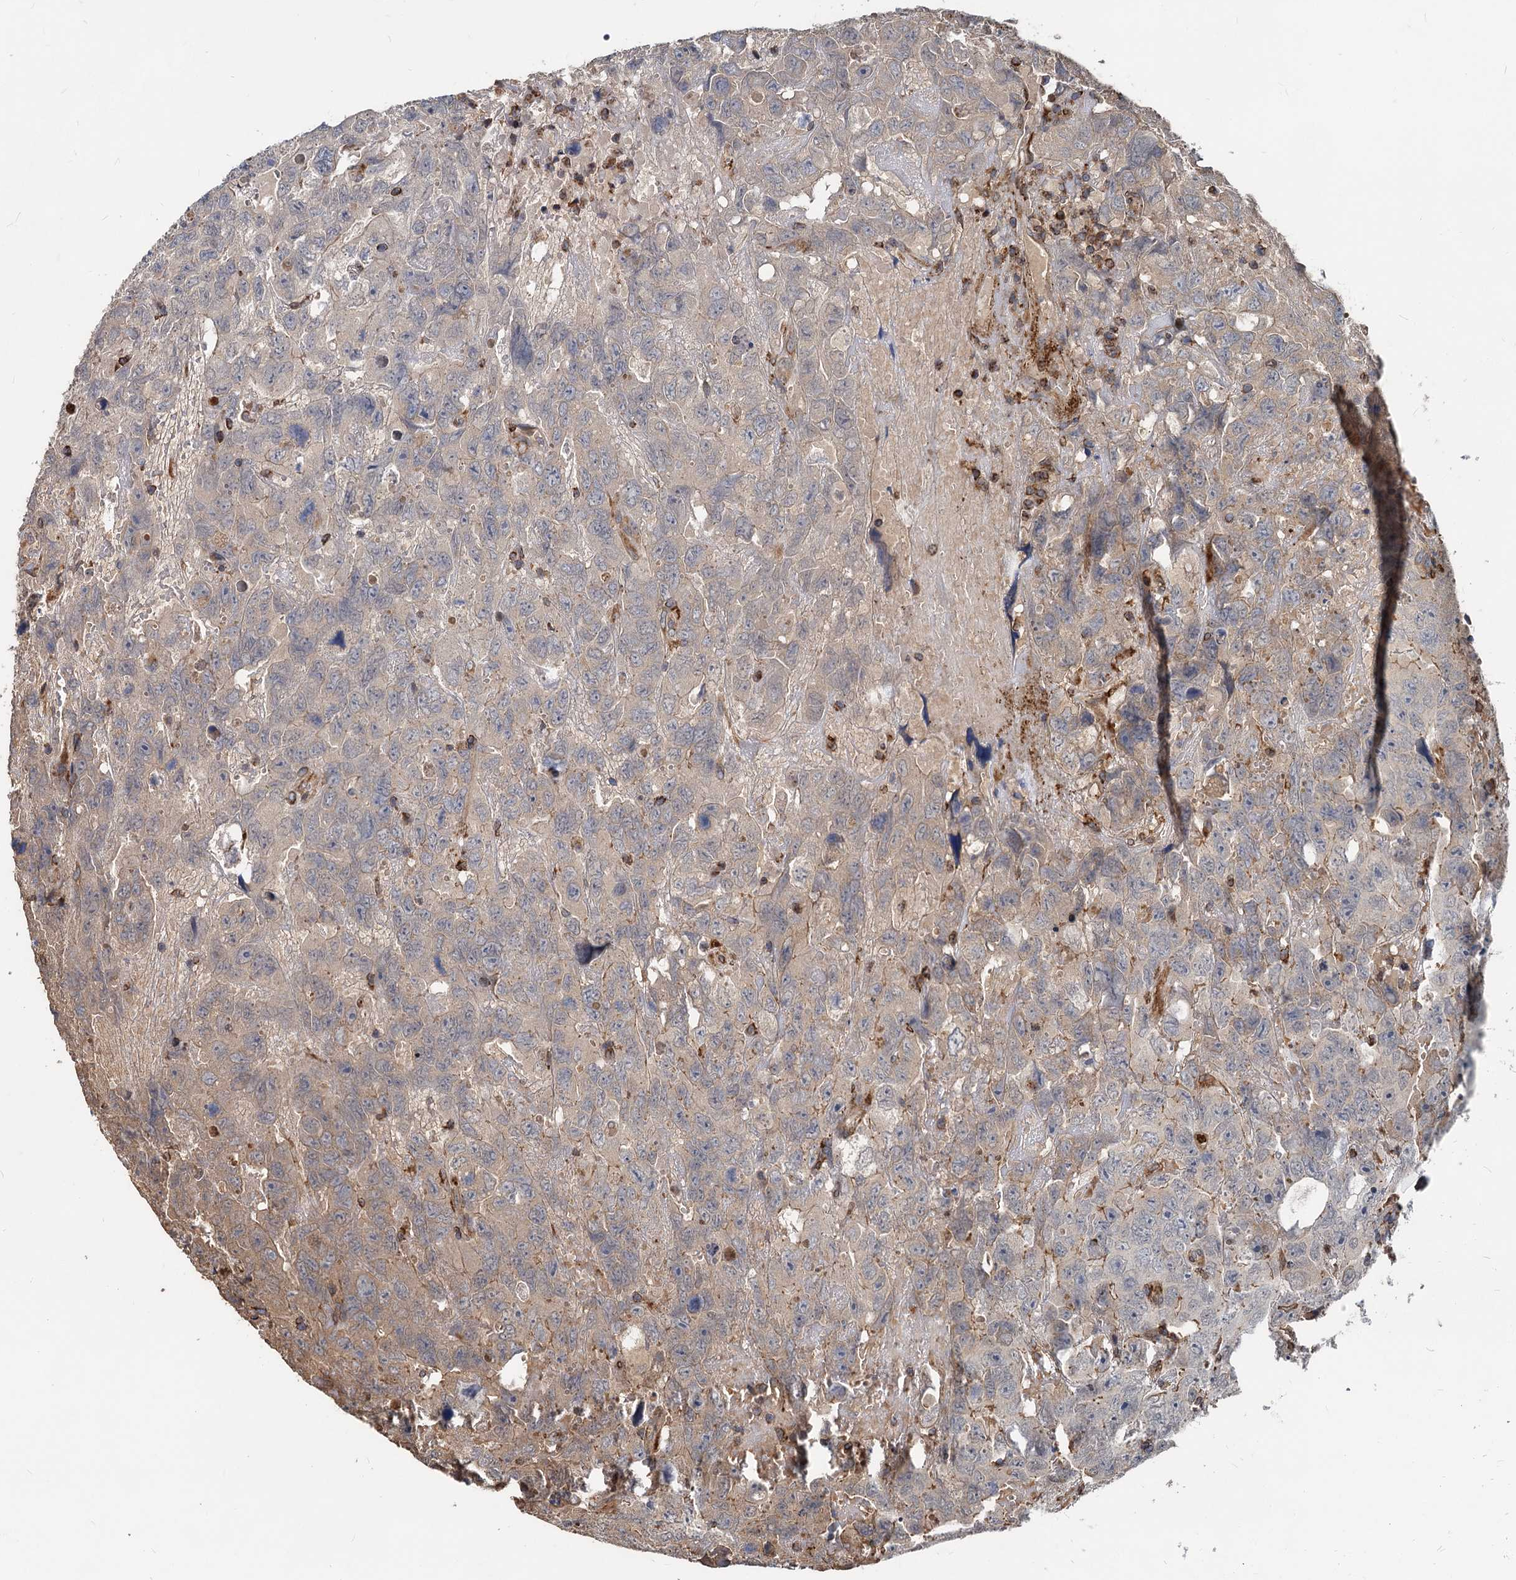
{"staining": {"intensity": "weak", "quantity": "<25%", "location": "cytoplasmic/membranous"}, "tissue": "testis cancer", "cell_type": "Tumor cells", "image_type": "cancer", "snomed": [{"axis": "morphology", "description": "Carcinoma, Embryonal, NOS"}, {"axis": "topography", "description": "Testis"}], "caption": "This is a histopathology image of IHC staining of testis cancer (embryonal carcinoma), which shows no expression in tumor cells. Brightfield microscopy of immunohistochemistry stained with DAB (3,3'-diaminobenzidine) (brown) and hematoxylin (blue), captured at high magnification.", "gene": "STIM1", "patient": {"sex": "male", "age": 45}}